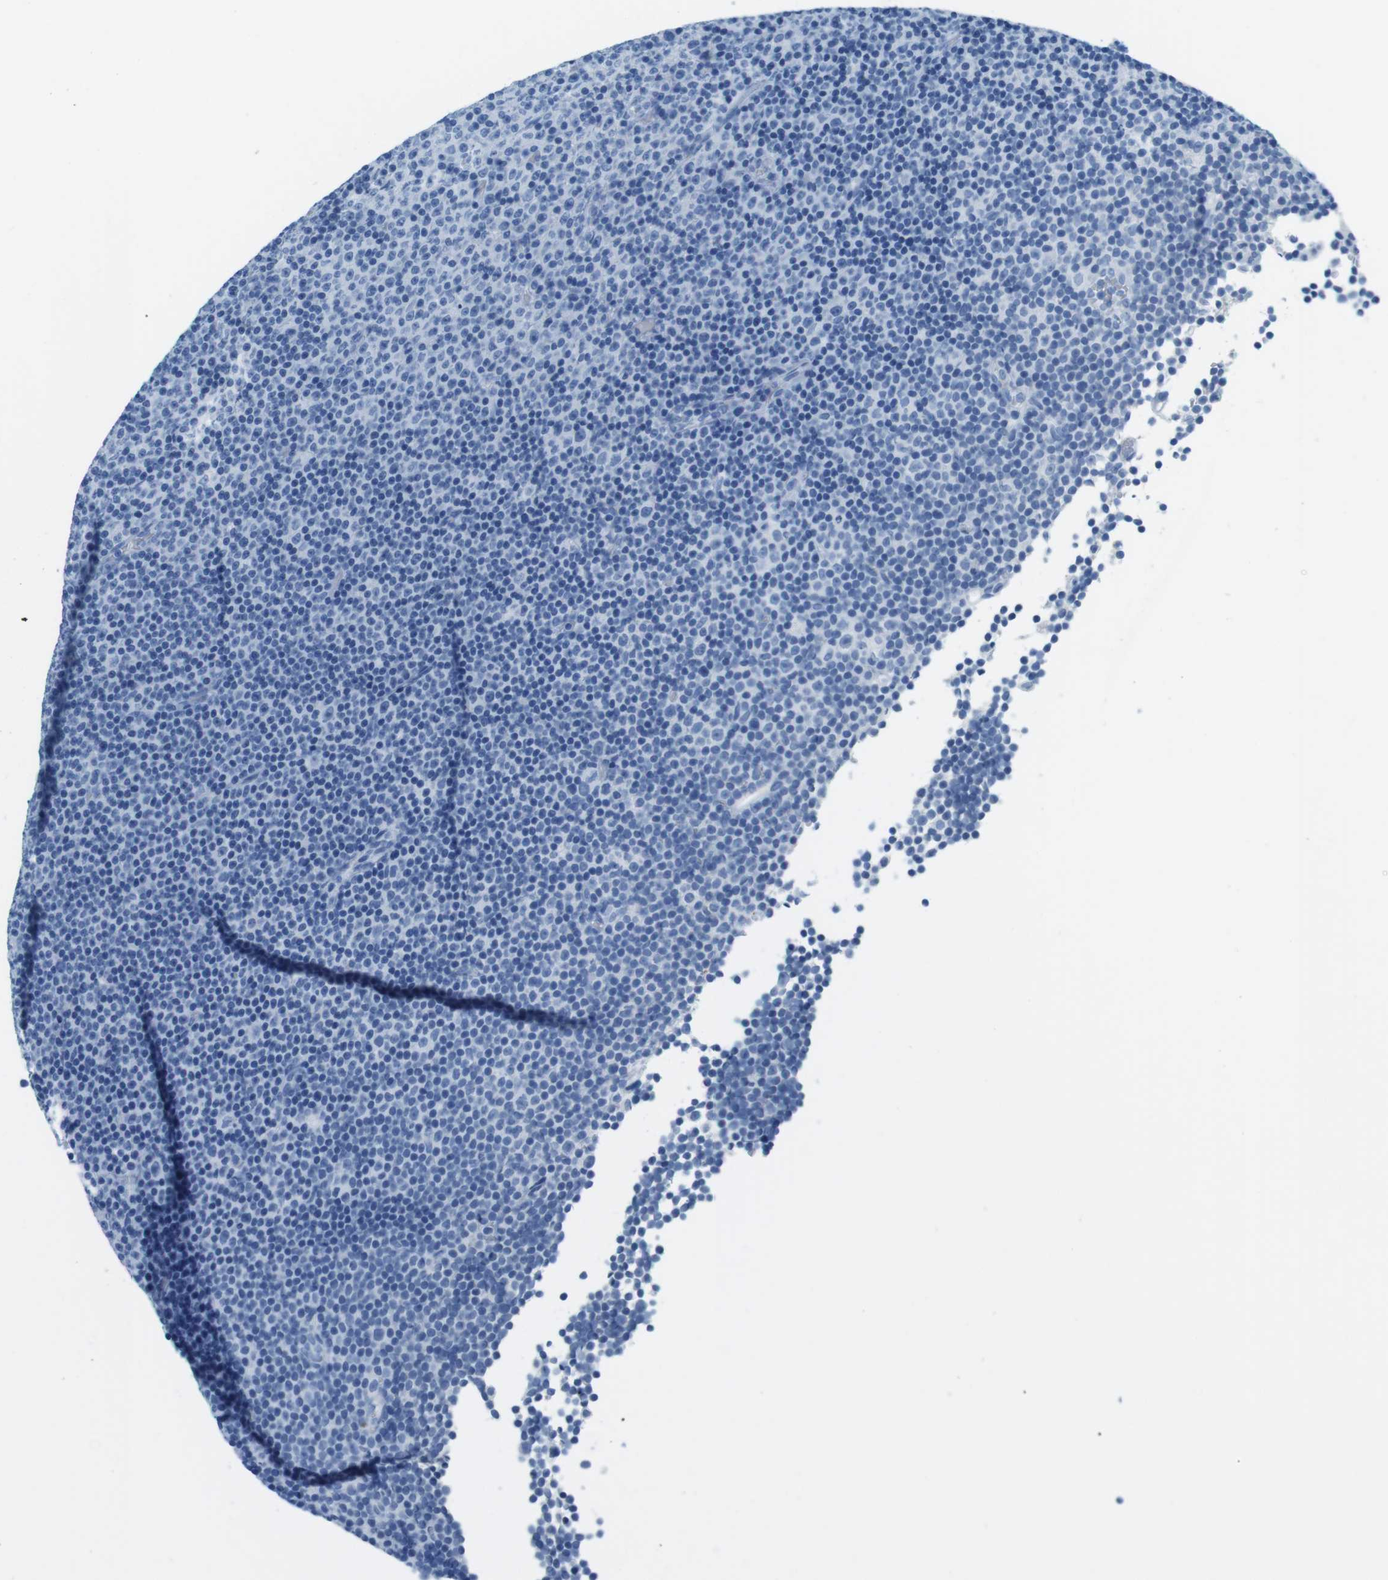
{"staining": {"intensity": "negative", "quantity": "none", "location": "none"}, "tissue": "lymphoma", "cell_type": "Tumor cells", "image_type": "cancer", "snomed": [{"axis": "morphology", "description": "Malignant lymphoma, non-Hodgkin's type, Low grade"}, {"axis": "topography", "description": "Lymph node"}], "caption": "DAB immunohistochemical staining of human lymphoma demonstrates no significant staining in tumor cells.", "gene": "TFAP2C", "patient": {"sex": "female", "age": 67}}